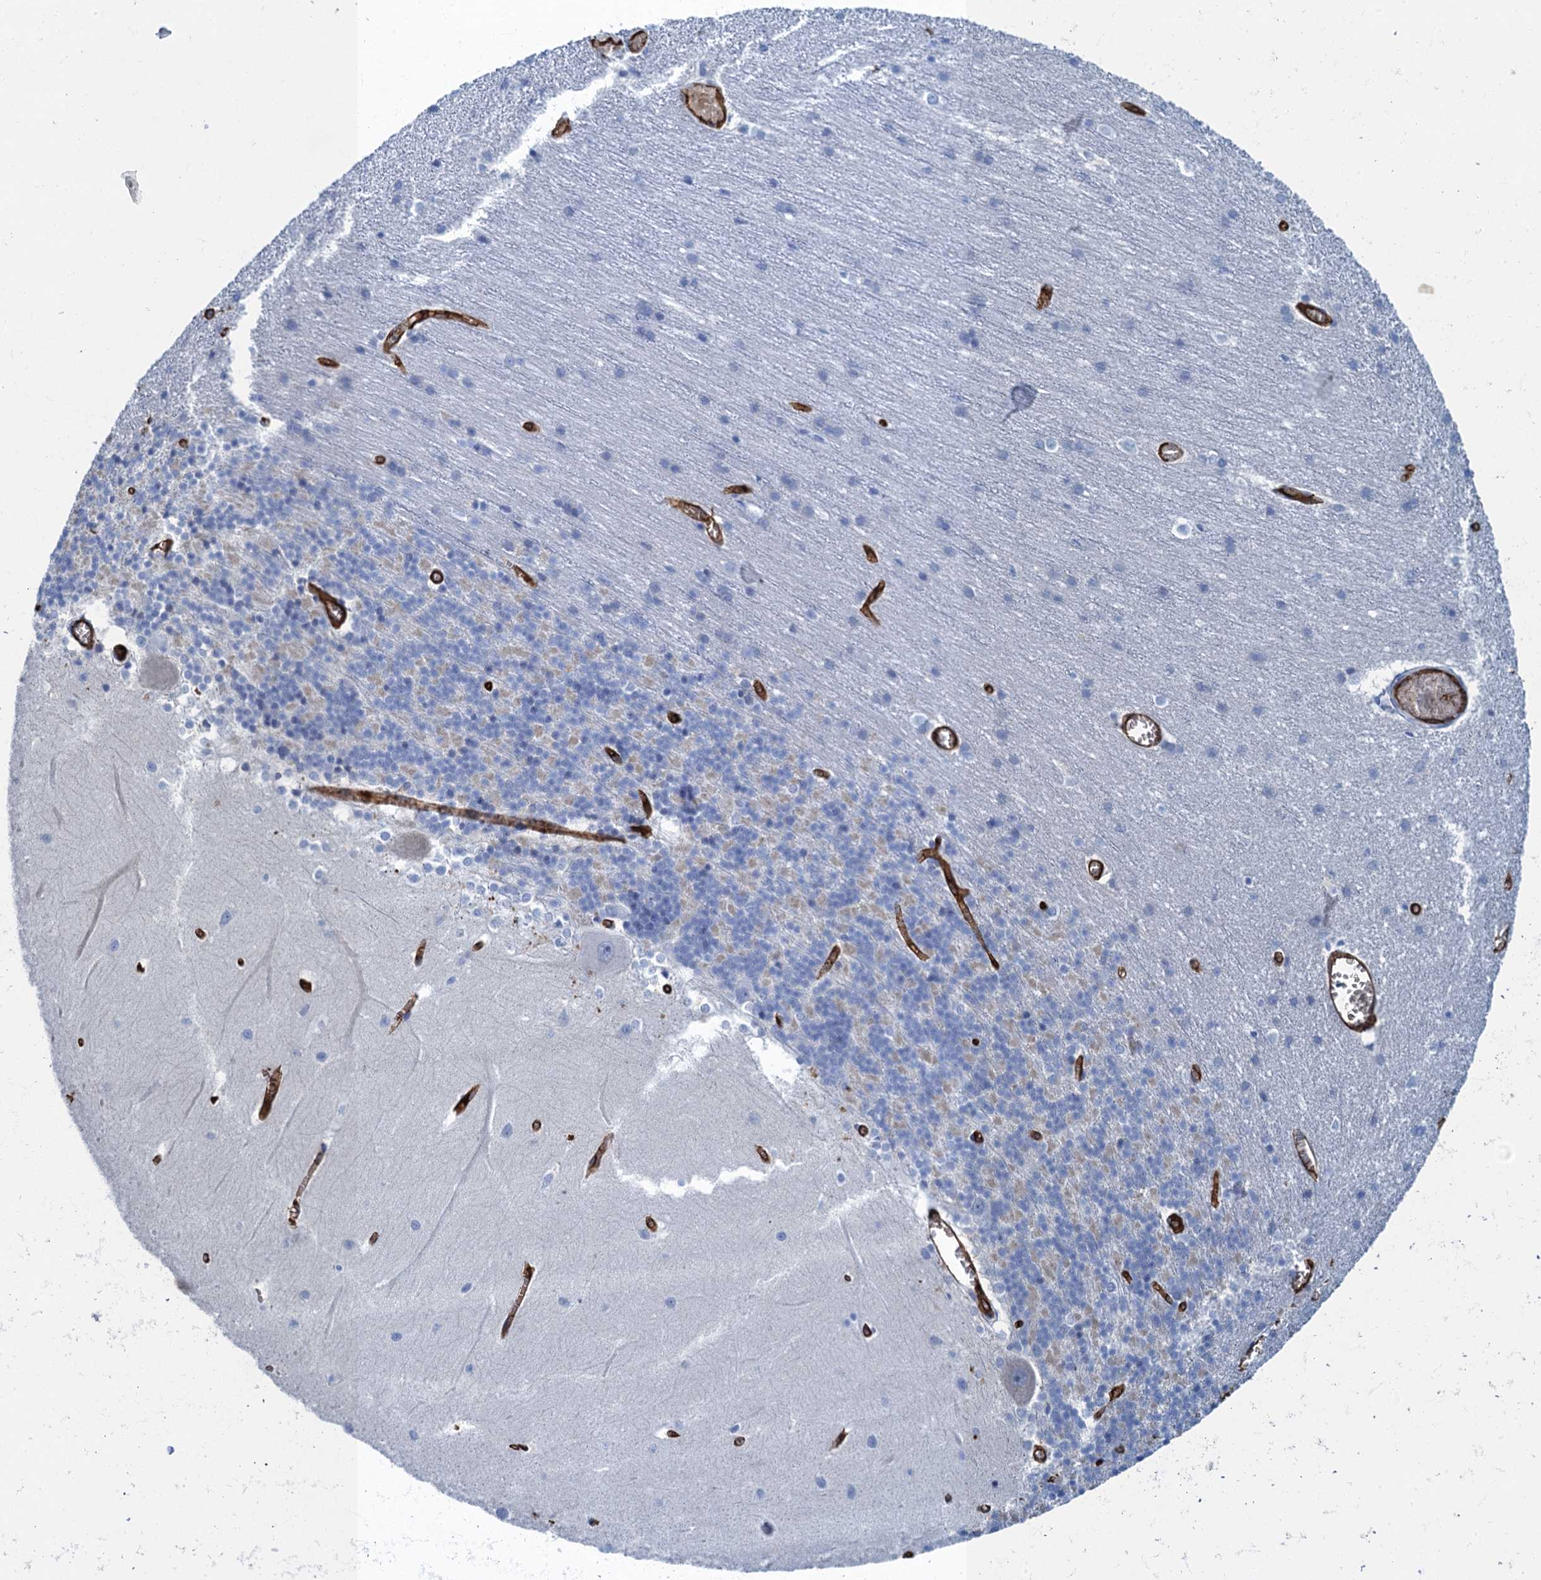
{"staining": {"intensity": "negative", "quantity": "none", "location": "none"}, "tissue": "cerebellum", "cell_type": "Cells in granular layer", "image_type": "normal", "snomed": [{"axis": "morphology", "description": "Normal tissue, NOS"}, {"axis": "topography", "description": "Cerebellum"}], "caption": "Immunohistochemistry micrograph of benign cerebellum: human cerebellum stained with DAB demonstrates no significant protein staining in cells in granular layer. The staining was performed using DAB (3,3'-diaminobenzidine) to visualize the protein expression in brown, while the nuclei were stained in blue with hematoxylin (Magnification: 20x).", "gene": "MYADML2", "patient": {"sex": "male", "age": 37}}